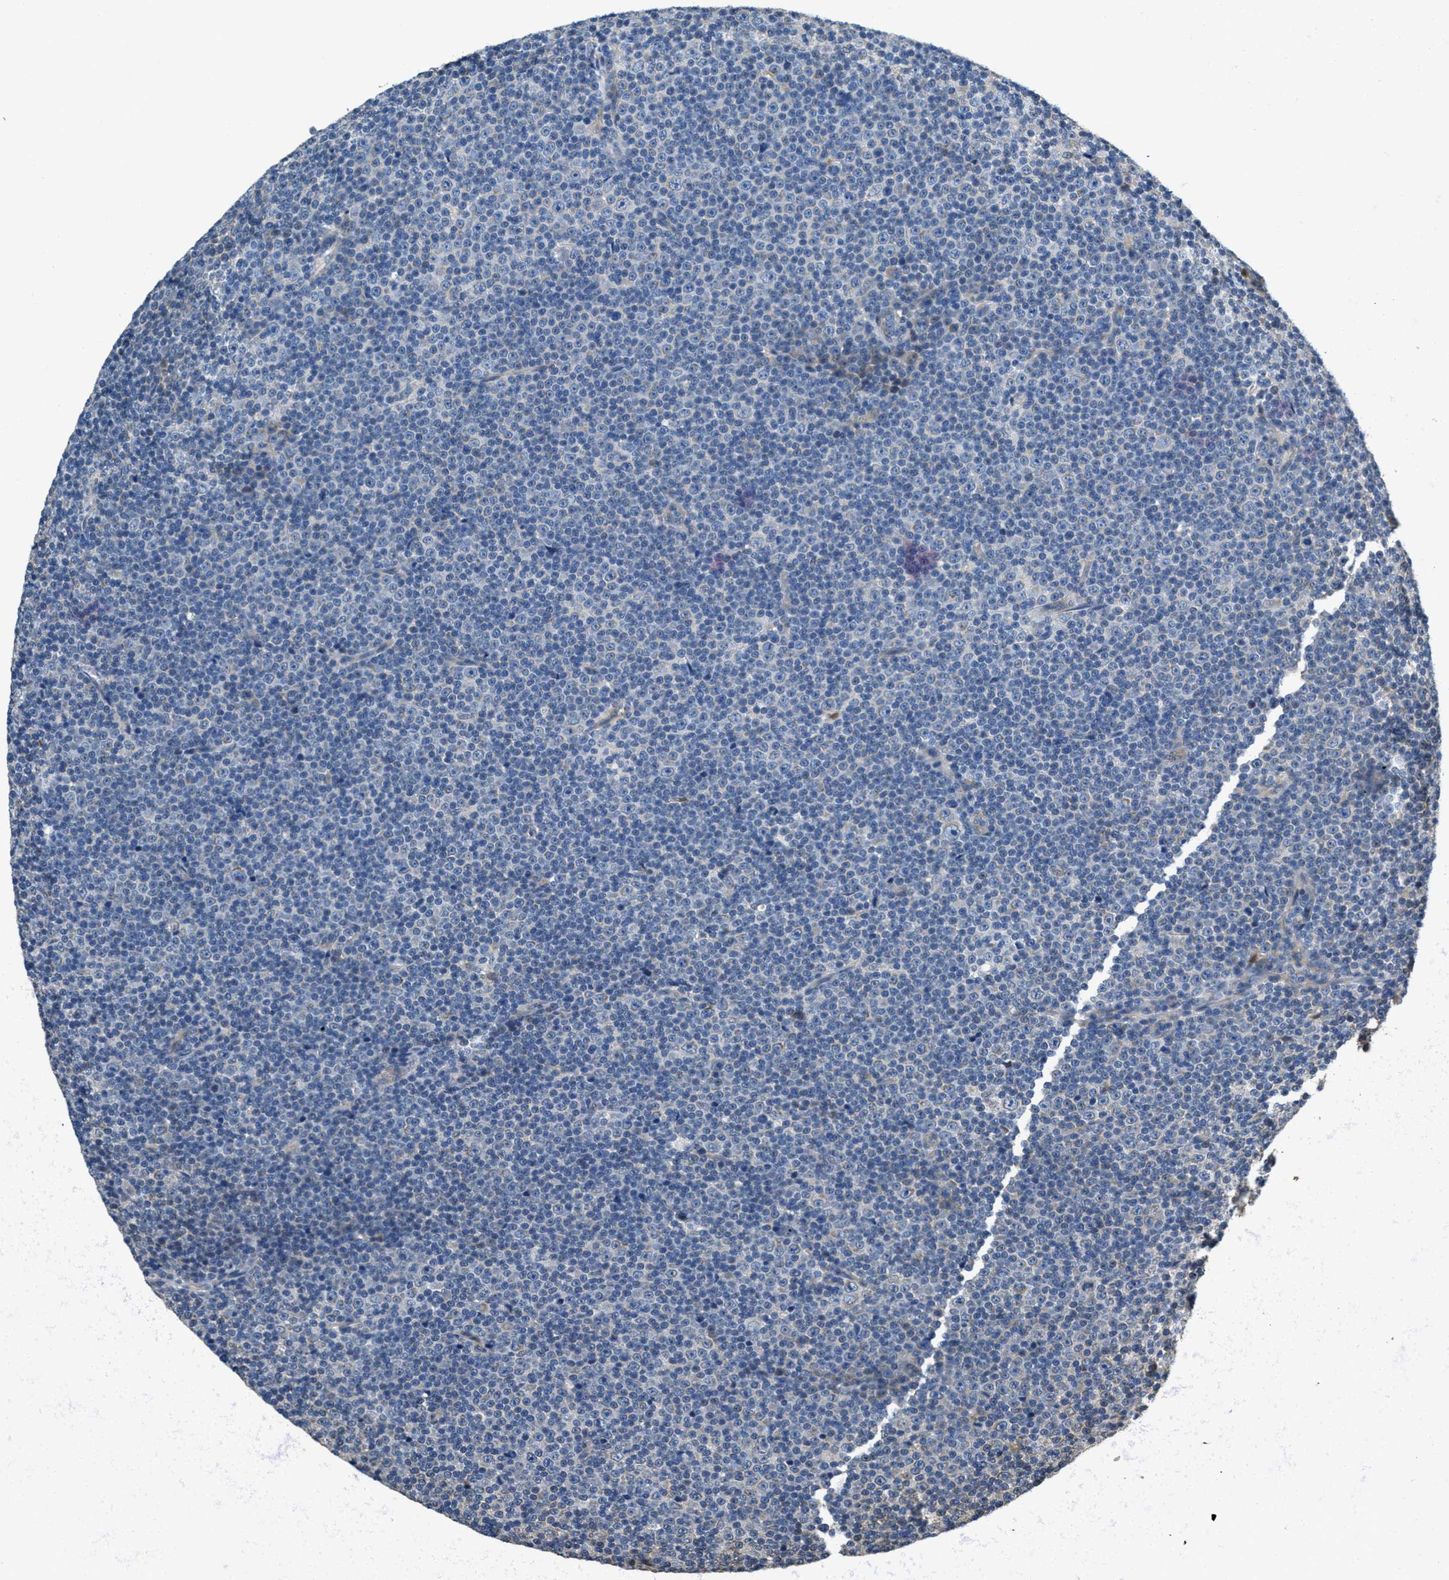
{"staining": {"intensity": "negative", "quantity": "none", "location": "none"}, "tissue": "lymphoma", "cell_type": "Tumor cells", "image_type": "cancer", "snomed": [{"axis": "morphology", "description": "Malignant lymphoma, non-Hodgkin's type, Low grade"}, {"axis": "topography", "description": "Lymph node"}], "caption": "The micrograph demonstrates no staining of tumor cells in low-grade malignant lymphoma, non-Hodgkin's type. (Brightfield microscopy of DAB IHC at high magnification).", "gene": "TOMM70", "patient": {"sex": "female", "age": 67}}